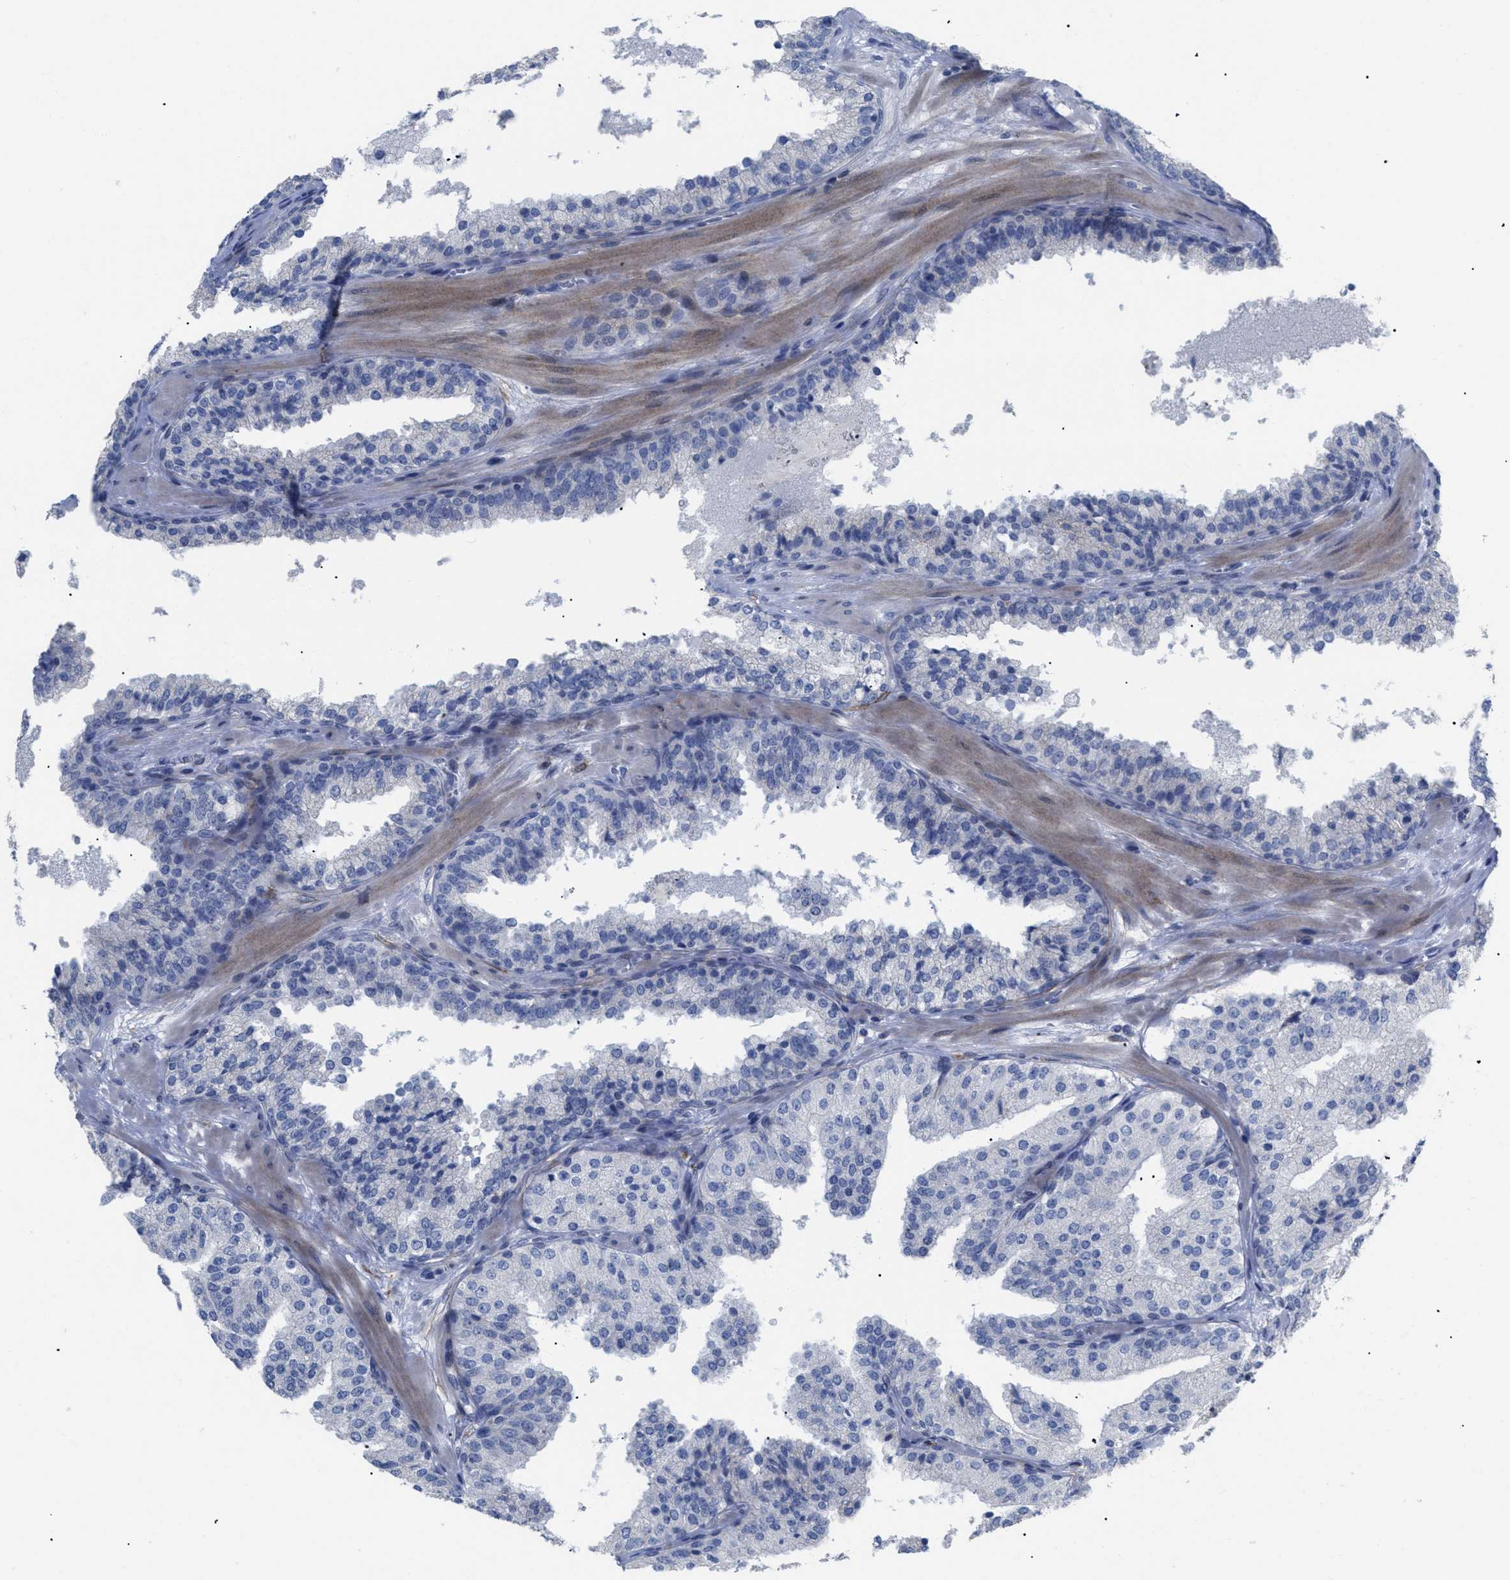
{"staining": {"intensity": "negative", "quantity": "none", "location": "none"}, "tissue": "prostate cancer", "cell_type": "Tumor cells", "image_type": "cancer", "snomed": [{"axis": "morphology", "description": "Adenocarcinoma, High grade"}, {"axis": "topography", "description": "Prostate"}], "caption": "DAB (3,3'-diaminobenzidine) immunohistochemical staining of human prostate cancer (adenocarcinoma (high-grade)) exhibits no significant staining in tumor cells. (Stains: DAB (3,3'-diaminobenzidine) IHC with hematoxylin counter stain, Microscopy: brightfield microscopy at high magnification).", "gene": "CAV3", "patient": {"sex": "male", "age": 65}}